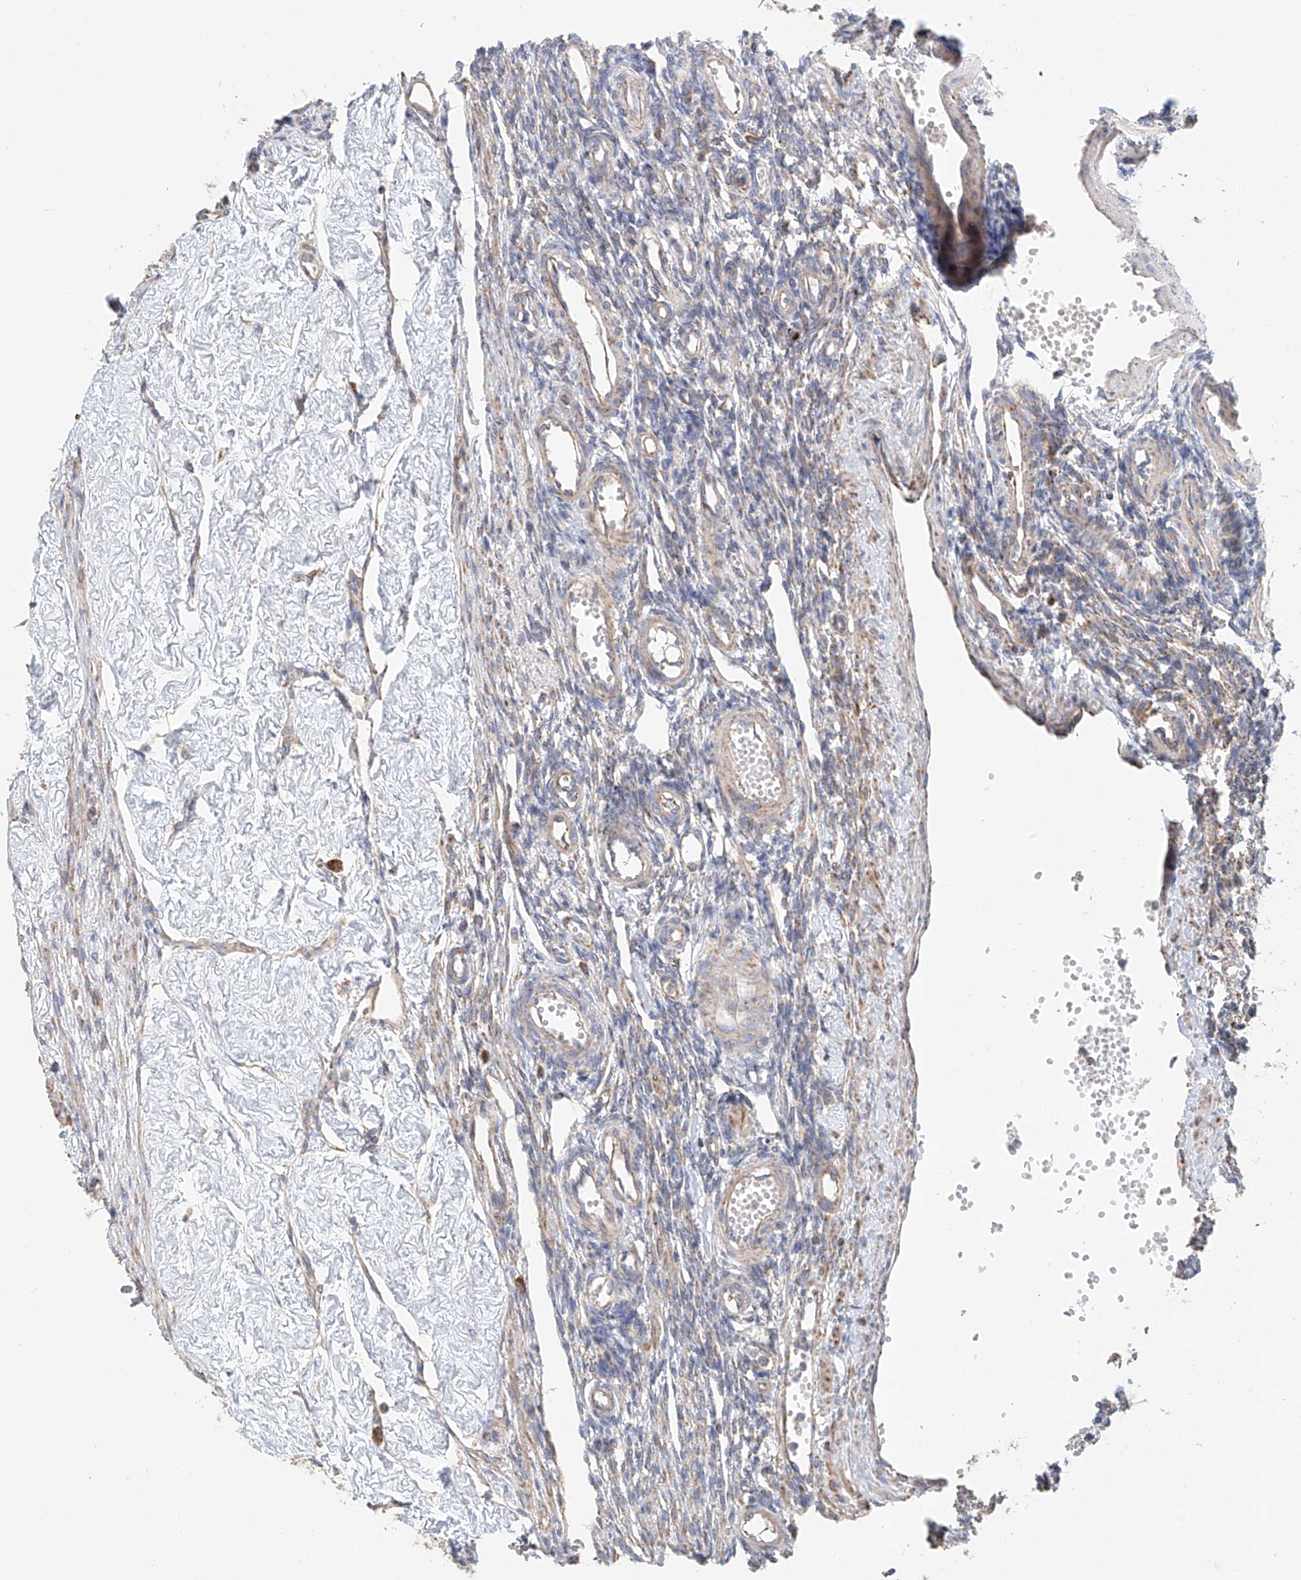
{"staining": {"intensity": "moderate", "quantity": ">75%", "location": "cytoplasmic/membranous"}, "tissue": "ovary", "cell_type": "Follicle cells", "image_type": "normal", "snomed": [{"axis": "morphology", "description": "Normal tissue, NOS"}, {"axis": "morphology", "description": "Cyst, NOS"}, {"axis": "topography", "description": "Ovary"}], "caption": "Brown immunohistochemical staining in normal ovary demonstrates moderate cytoplasmic/membranous staining in approximately >75% of follicle cells.", "gene": "MCL1", "patient": {"sex": "female", "age": 33}}